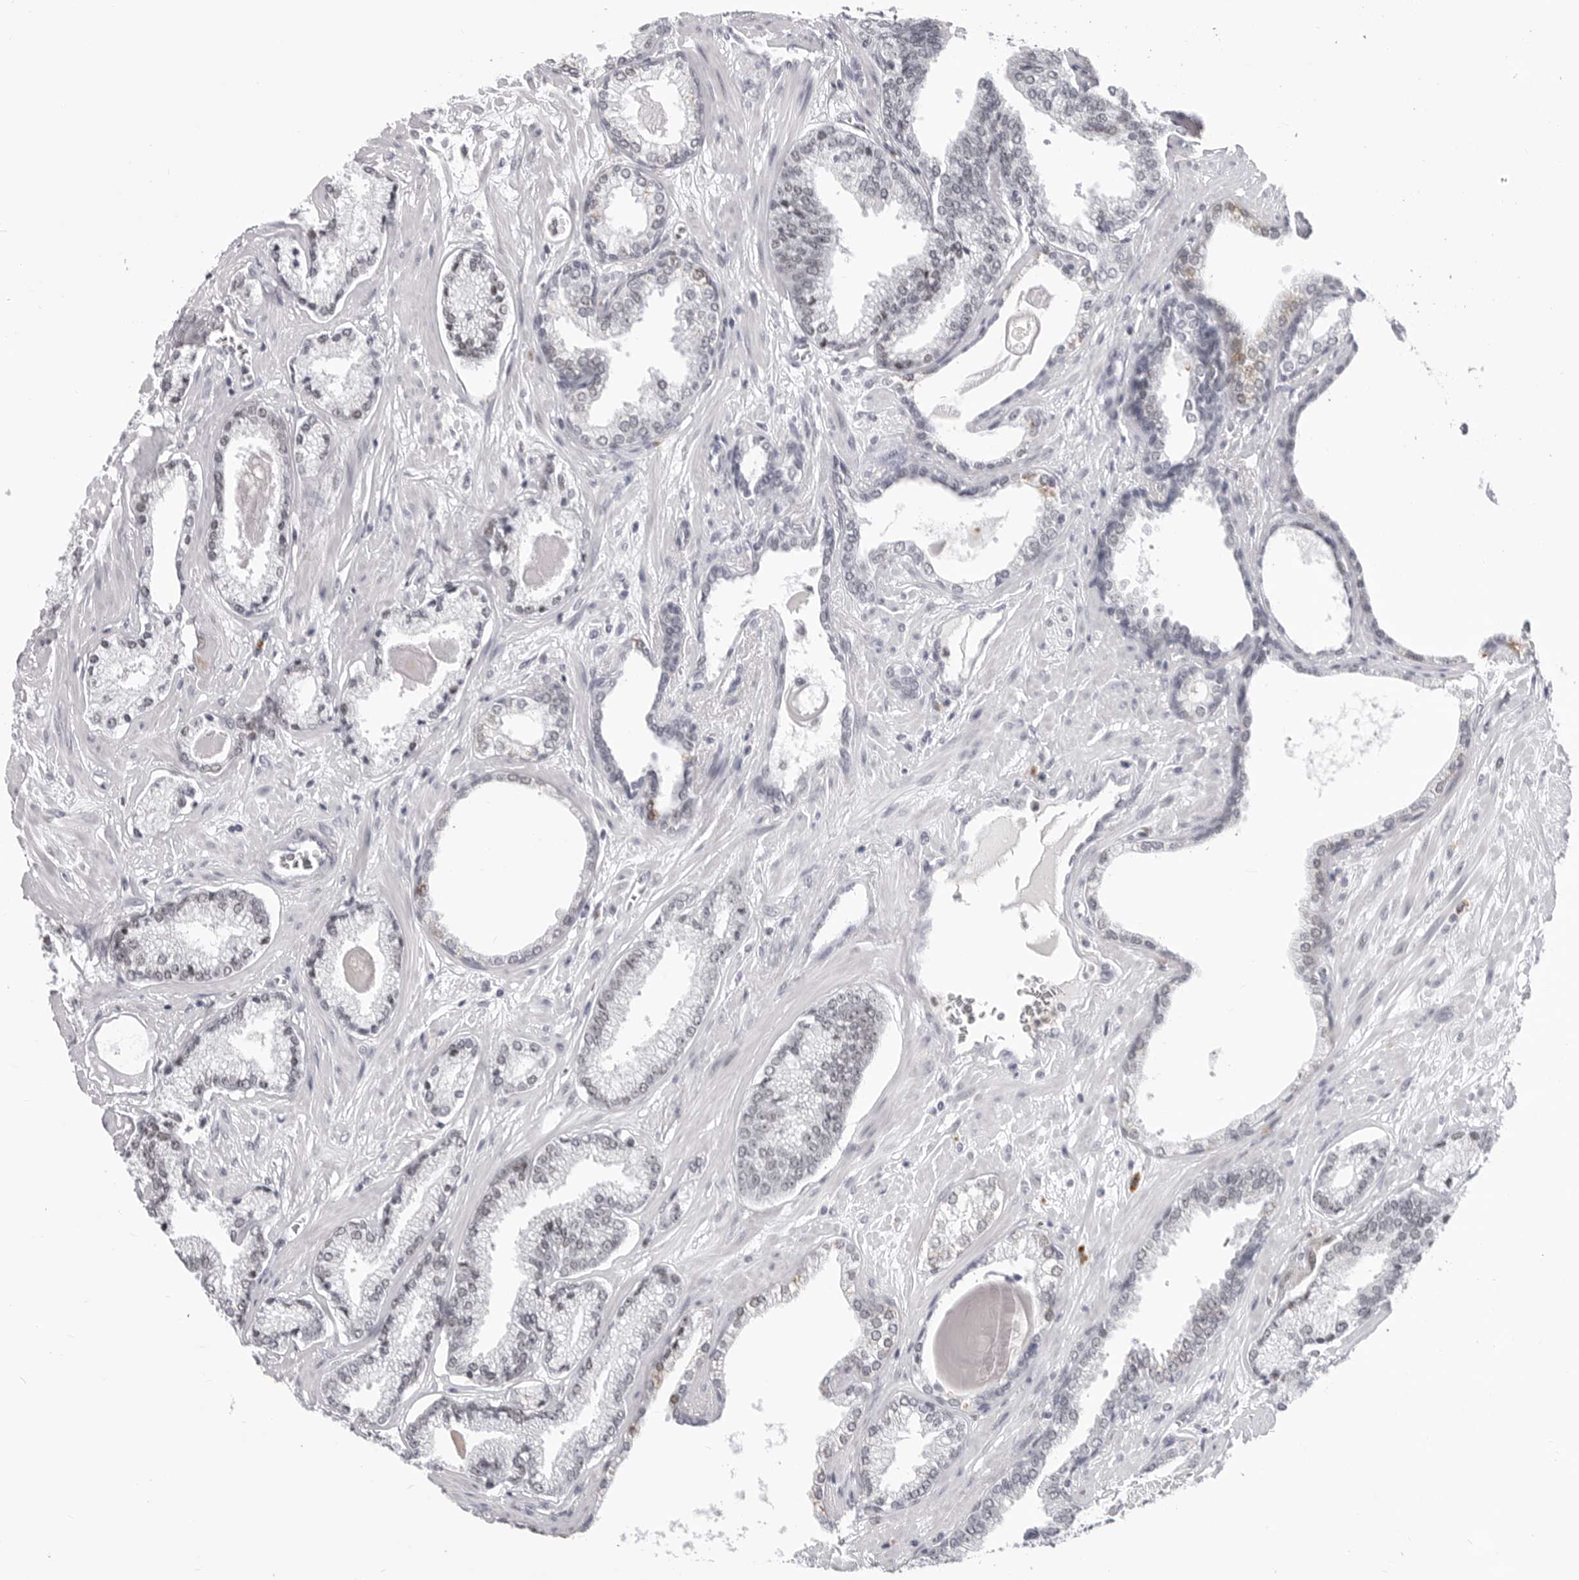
{"staining": {"intensity": "negative", "quantity": "none", "location": "none"}, "tissue": "prostate cancer", "cell_type": "Tumor cells", "image_type": "cancer", "snomed": [{"axis": "morphology", "description": "Adenocarcinoma, Low grade"}, {"axis": "topography", "description": "Prostate"}], "caption": "Immunohistochemistry (IHC) photomicrograph of neoplastic tissue: prostate cancer stained with DAB shows no significant protein positivity in tumor cells.", "gene": "SF3B4", "patient": {"sex": "male", "age": 70}}